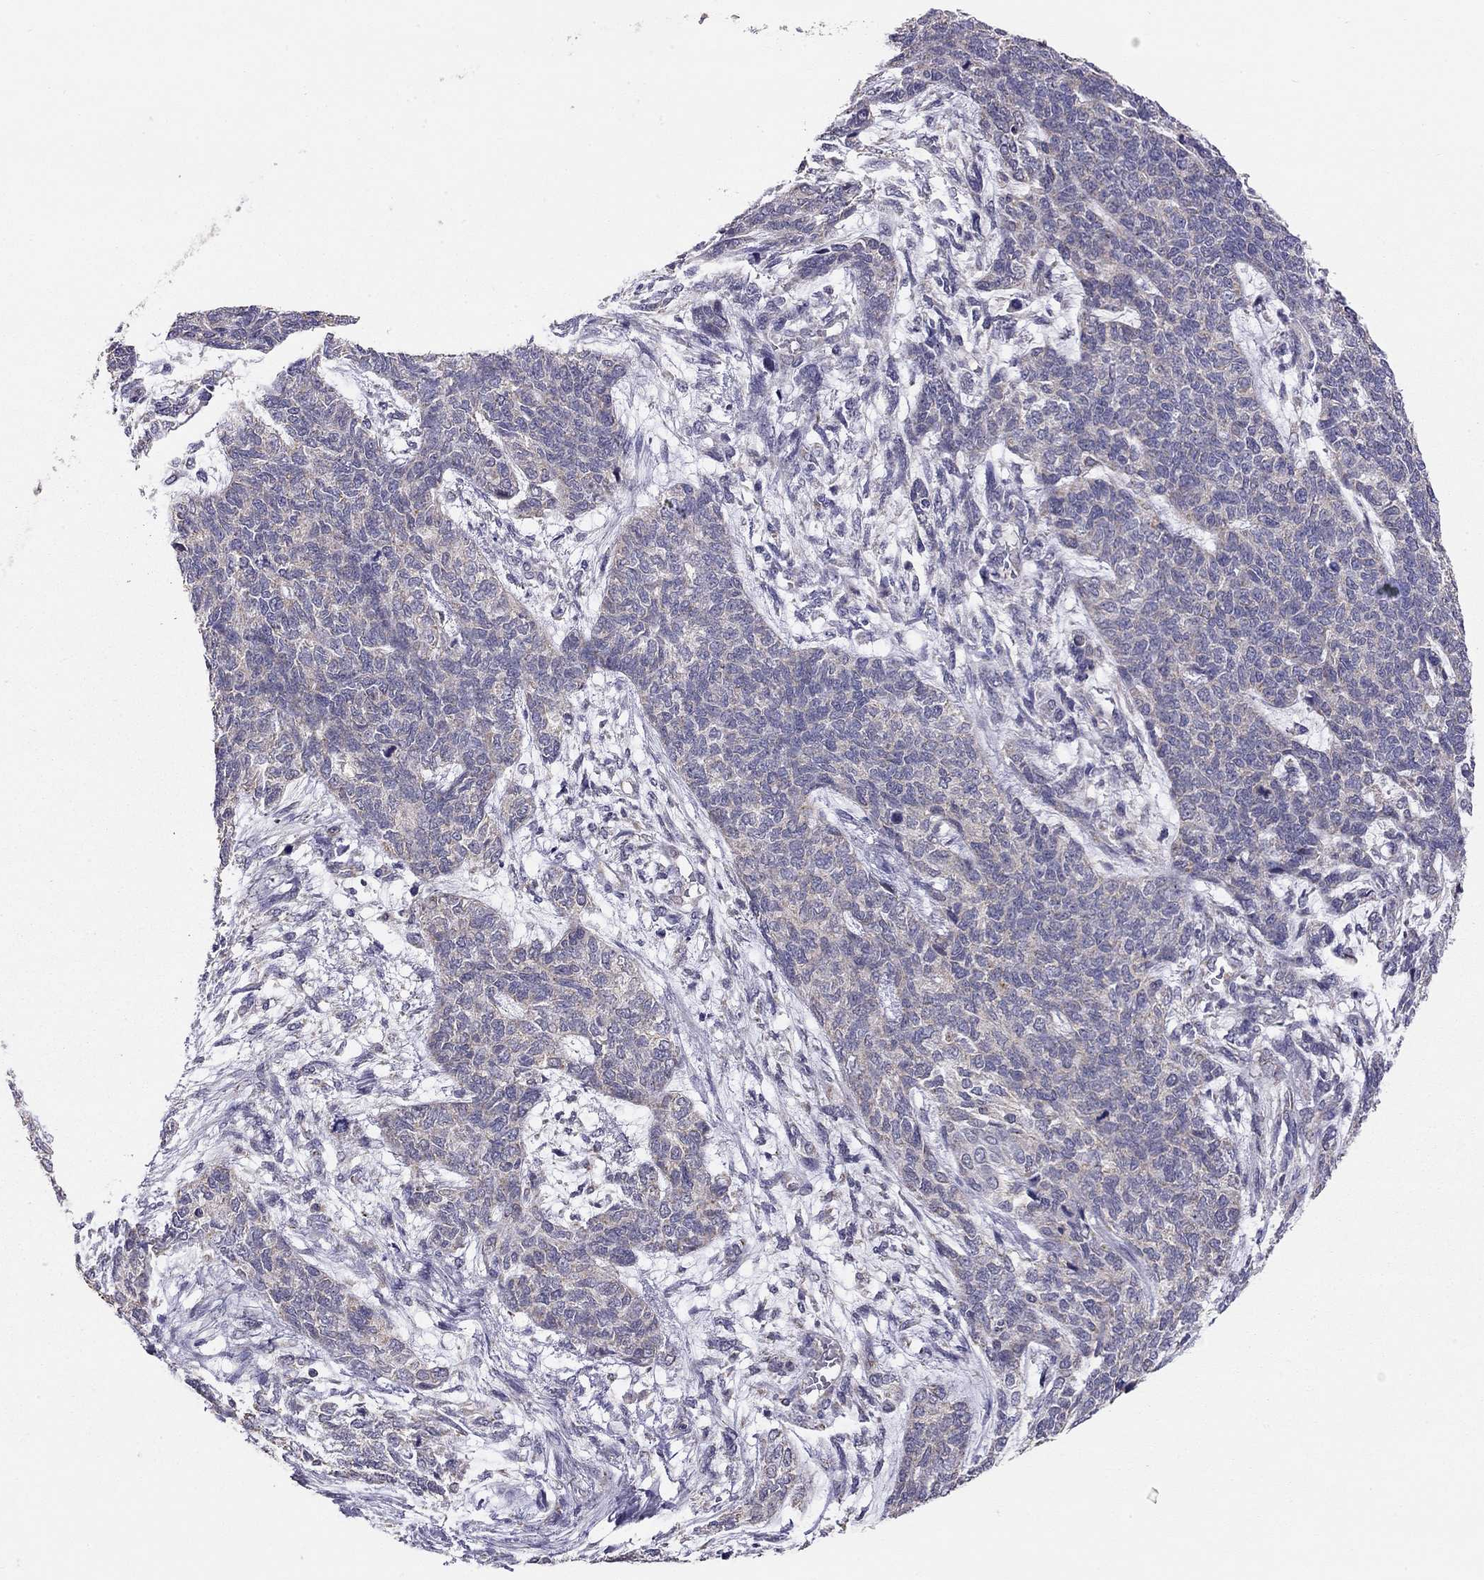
{"staining": {"intensity": "negative", "quantity": "none", "location": "none"}, "tissue": "cervical cancer", "cell_type": "Tumor cells", "image_type": "cancer", "snomed": [{"axis": "morphology", "description": "Squamous cell carcinoma, NOS"}, {"axis": "topography", "description": "Cervix"}], "caption": "Histopathology image shows no significant protein staining in tumor cells of squamous cell carcinoma (cervical).", "gene": "LRIT3", "patient": {"sex": "female", "age": 63}}